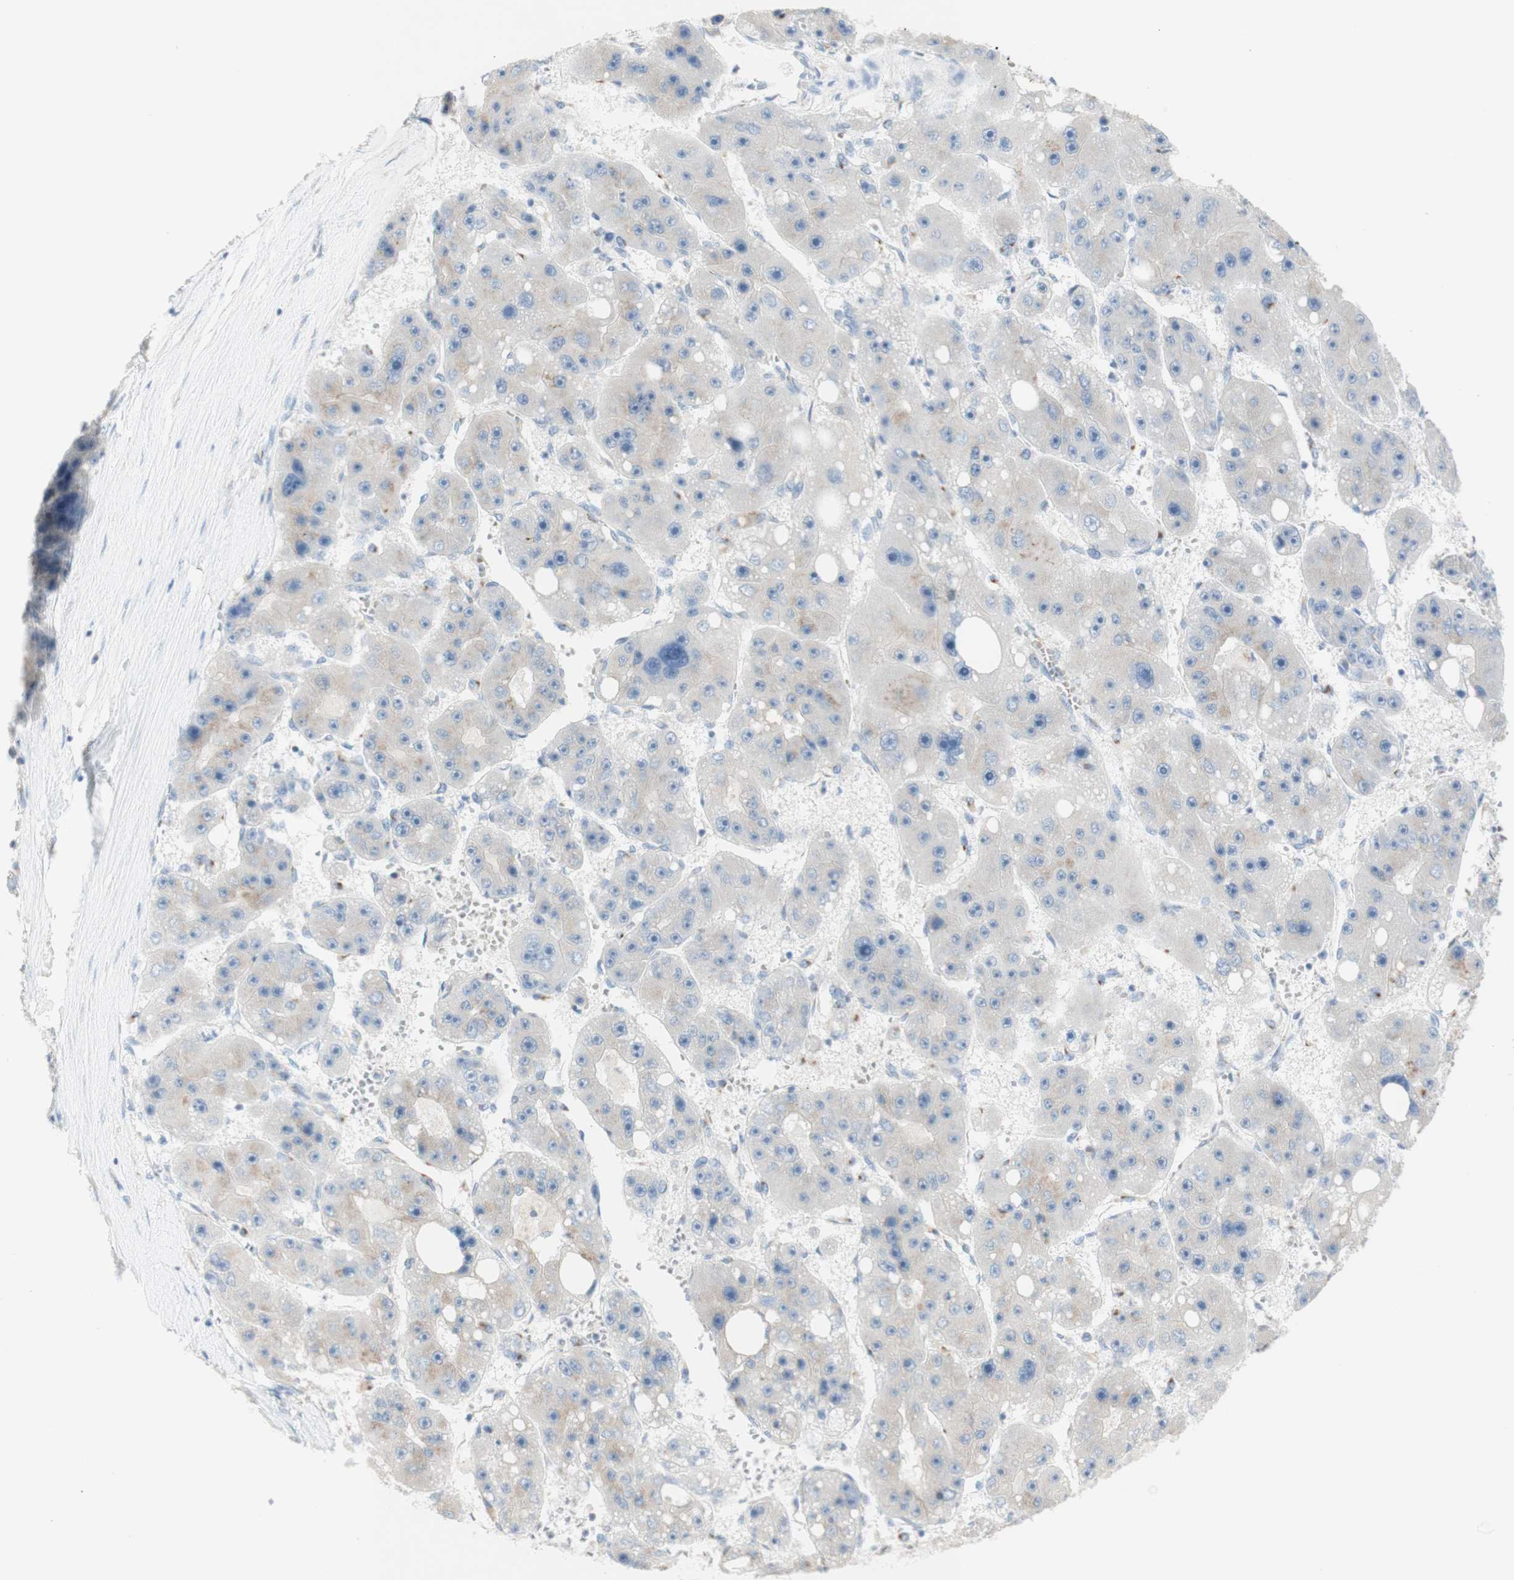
{"staining": {"intensity": "weak", "quantity": "25%-75%", "location": "cytoplasmic/membranous"}, "tissue": "liver cancer", "cell_type": "Tumor cells", "image_type": "cancer", "snomed": [{"axis": "morphology", "description": "Carcinoma, Hepatocellular, NOS"}, {"axis": "topography", "description": "Liver"}], "caption": "IHC (DAB) staining of liver cancer exhibits weak cytoplasmic/membranous protein staining in about 25%-75% of tumor cells.", "gene": "MANEA", "patient": {"sex": "female", "age": 61}}